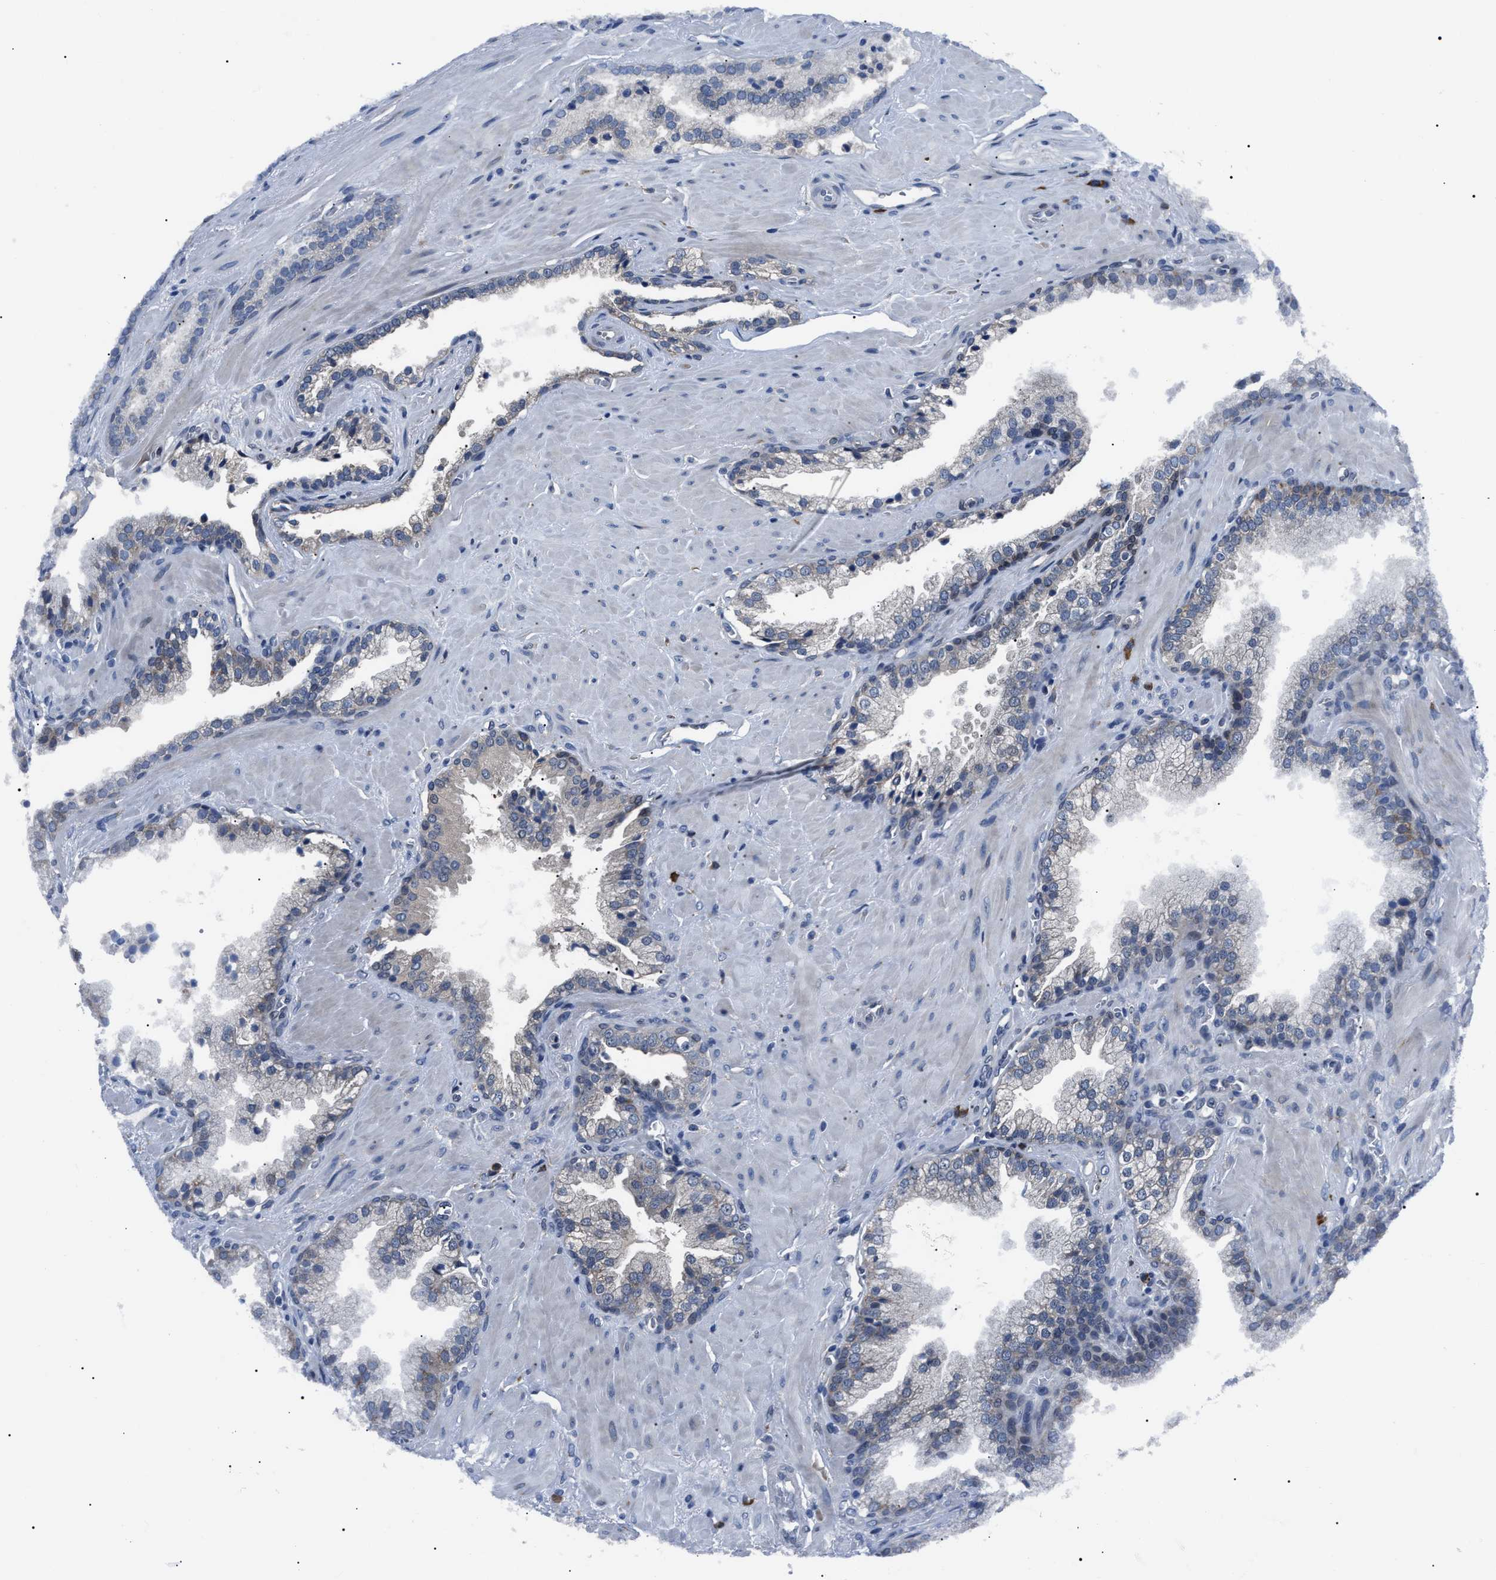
{"staining": {"intensity": "negative", "quantity": "none", "location": "none"}, "tissue": "prostate cancer", "cell_type": "Tumor cells", "image_type": "cancer", "snomed": [{"axis": "morphology", "description": "Adenocarcinoma, Low grade"}, {"axis": "topography", "description": "Prostate"}], "caption": "Human prostate cancer stained for a protein using IHC reveals no expression in tumor cells.", "gene": "LRRC14", "patient": {"sex": "male", "age": 71}}